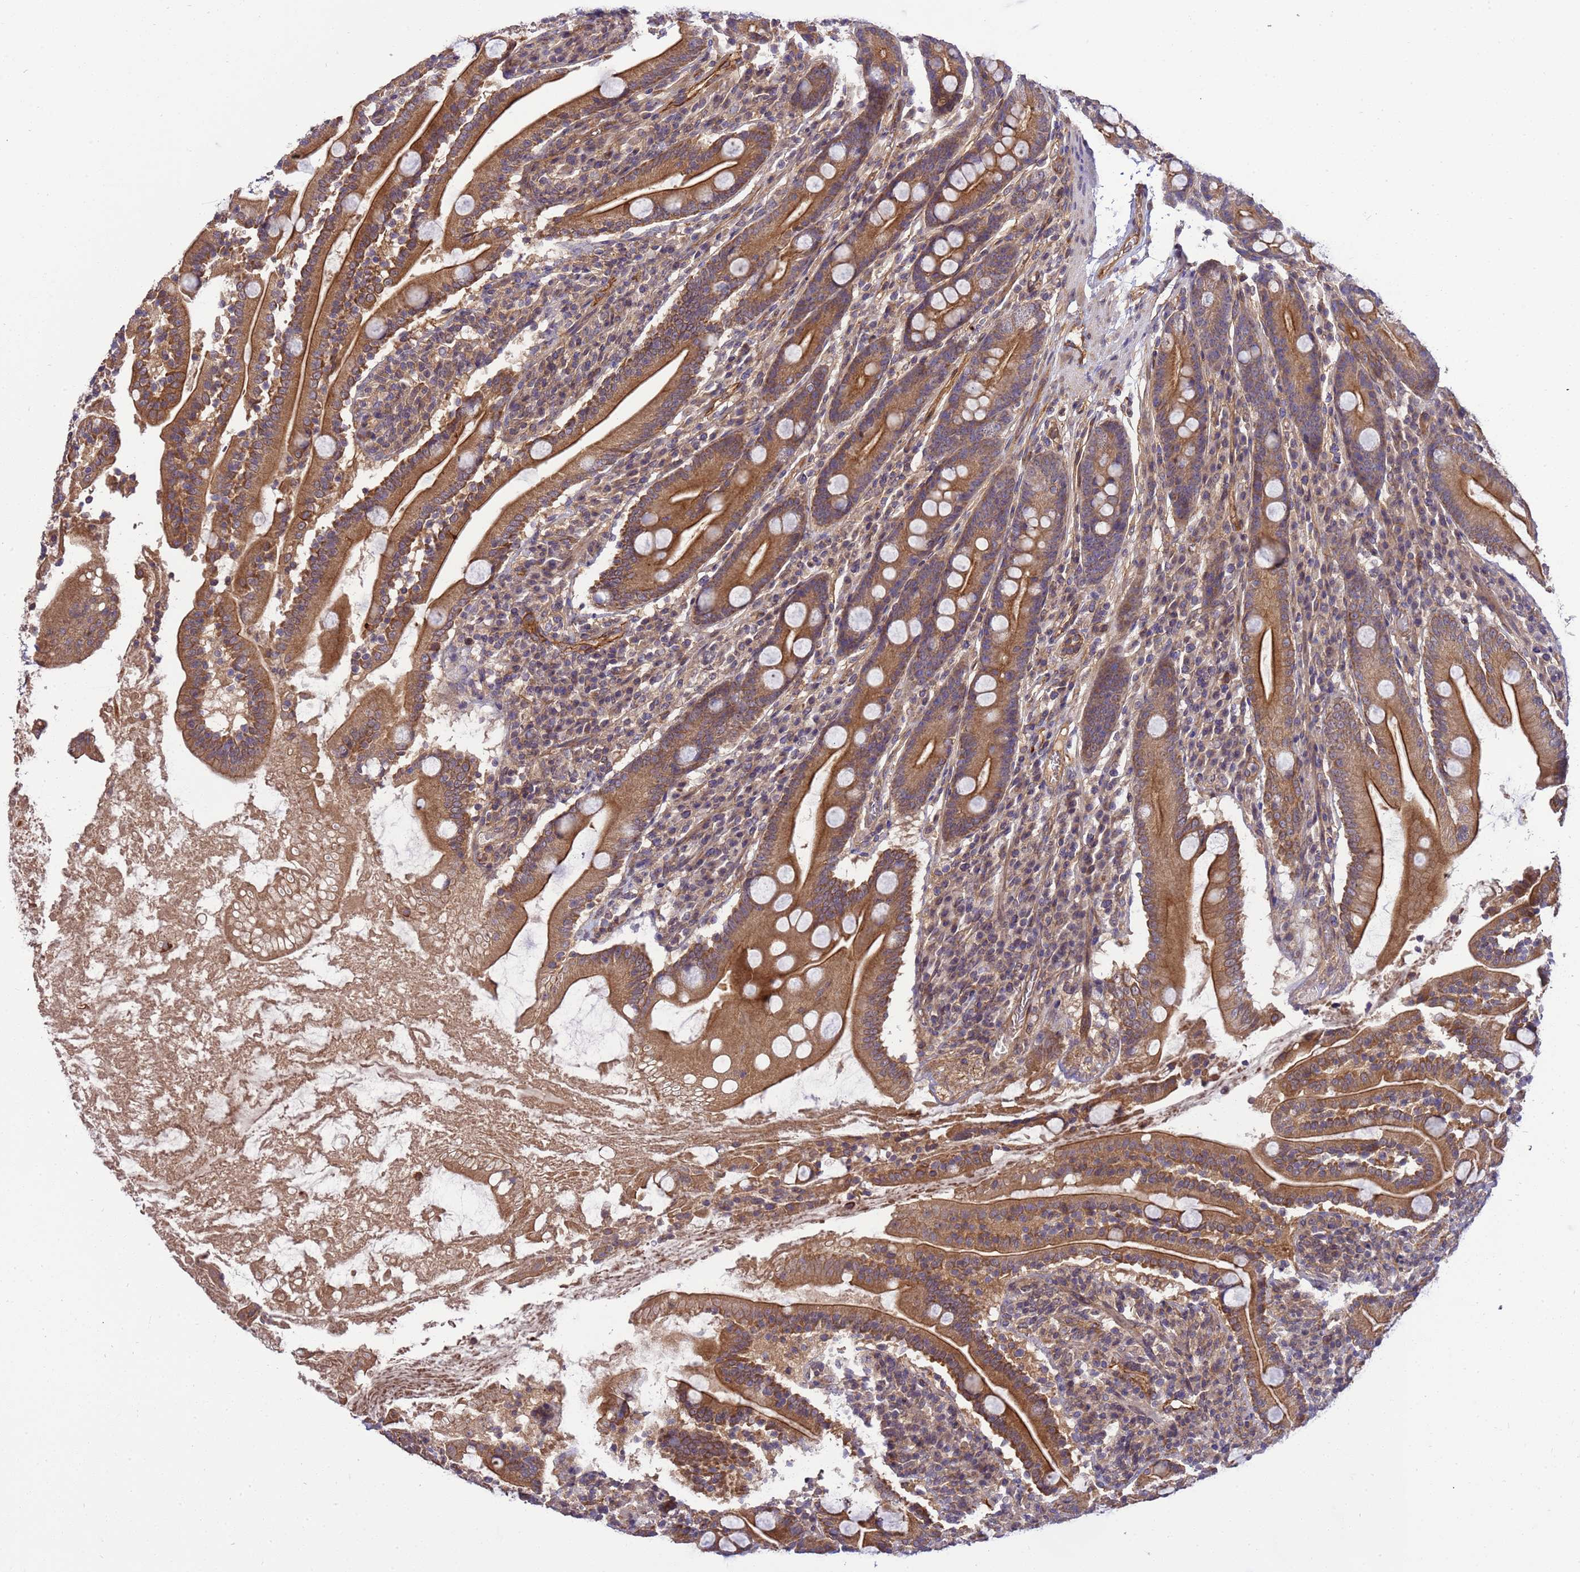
{"staining": {"intensity": "strong", "quantity": ">75%", "location": "cytoplasmic/membranous"}, "tissue": "duodenum", "cell_type": "Glandular cells", "image_type": "normal", "snomed": [{"axis": "morphology", "description": "Normal tissue, NOS"}, {"axis": "topography", "description": "Duodenum"}], "caption": "High-magnification brightfield microscopy of benign duodenum stained with DAB (3,3'-diaminobenzidine) (brown) and counterstained with hematoxylin (blue). glandular cells exhibit strong cytoplasmic/membranous expression is appreciated in about>75% of cells. The staining is performed using DAB brown chromogen to label protein expression. The nuclei are counter-stained blue using hematoxylin.", "gene": "SMCO3", "patient": {"sex": "male", "age": 35}}